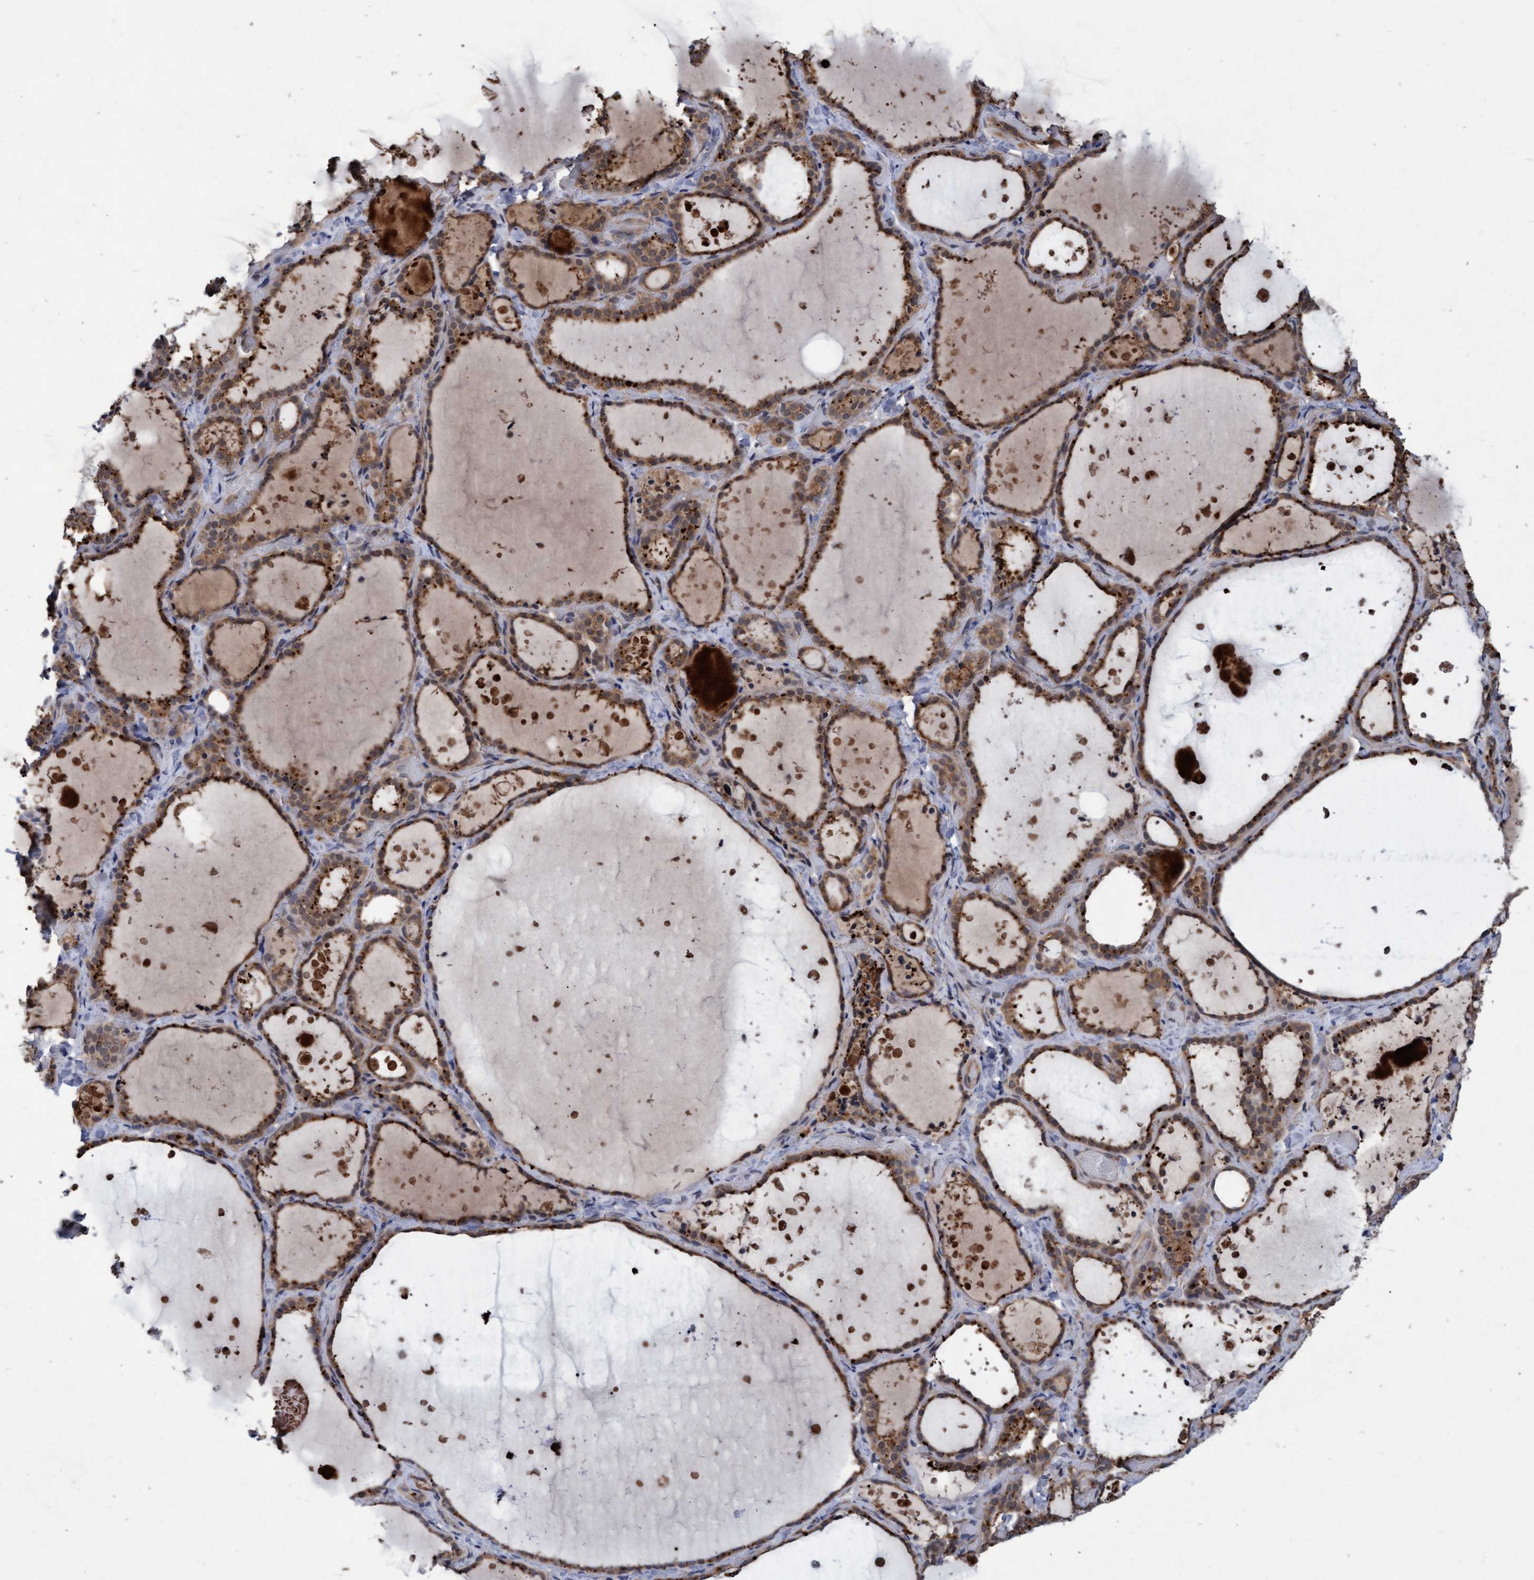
{"staining": {"intensity": "strong", "quantity": "25%-75%", "location": "cytoplasmic/membranous,nuclear"}, "tissue": "thyroid gland", "cell_type": "Glandular cells", "image_type": "normal", "snomed": [{"axis": "morphology", "description": "Normal tissue, NOS"}, {"axis": "topography", "description": "Thyroid gland"}], "caption": "This micrograph displays immunohistochemistry (IHC) staining of unremarkable human thyroid gland, with high strong cytoplasmic/membranous,nuclear positivity in approximately 25%-75% of glandular cells.", "gene": "PSMB6", "patient": {"sex": "female", "age": 44}}